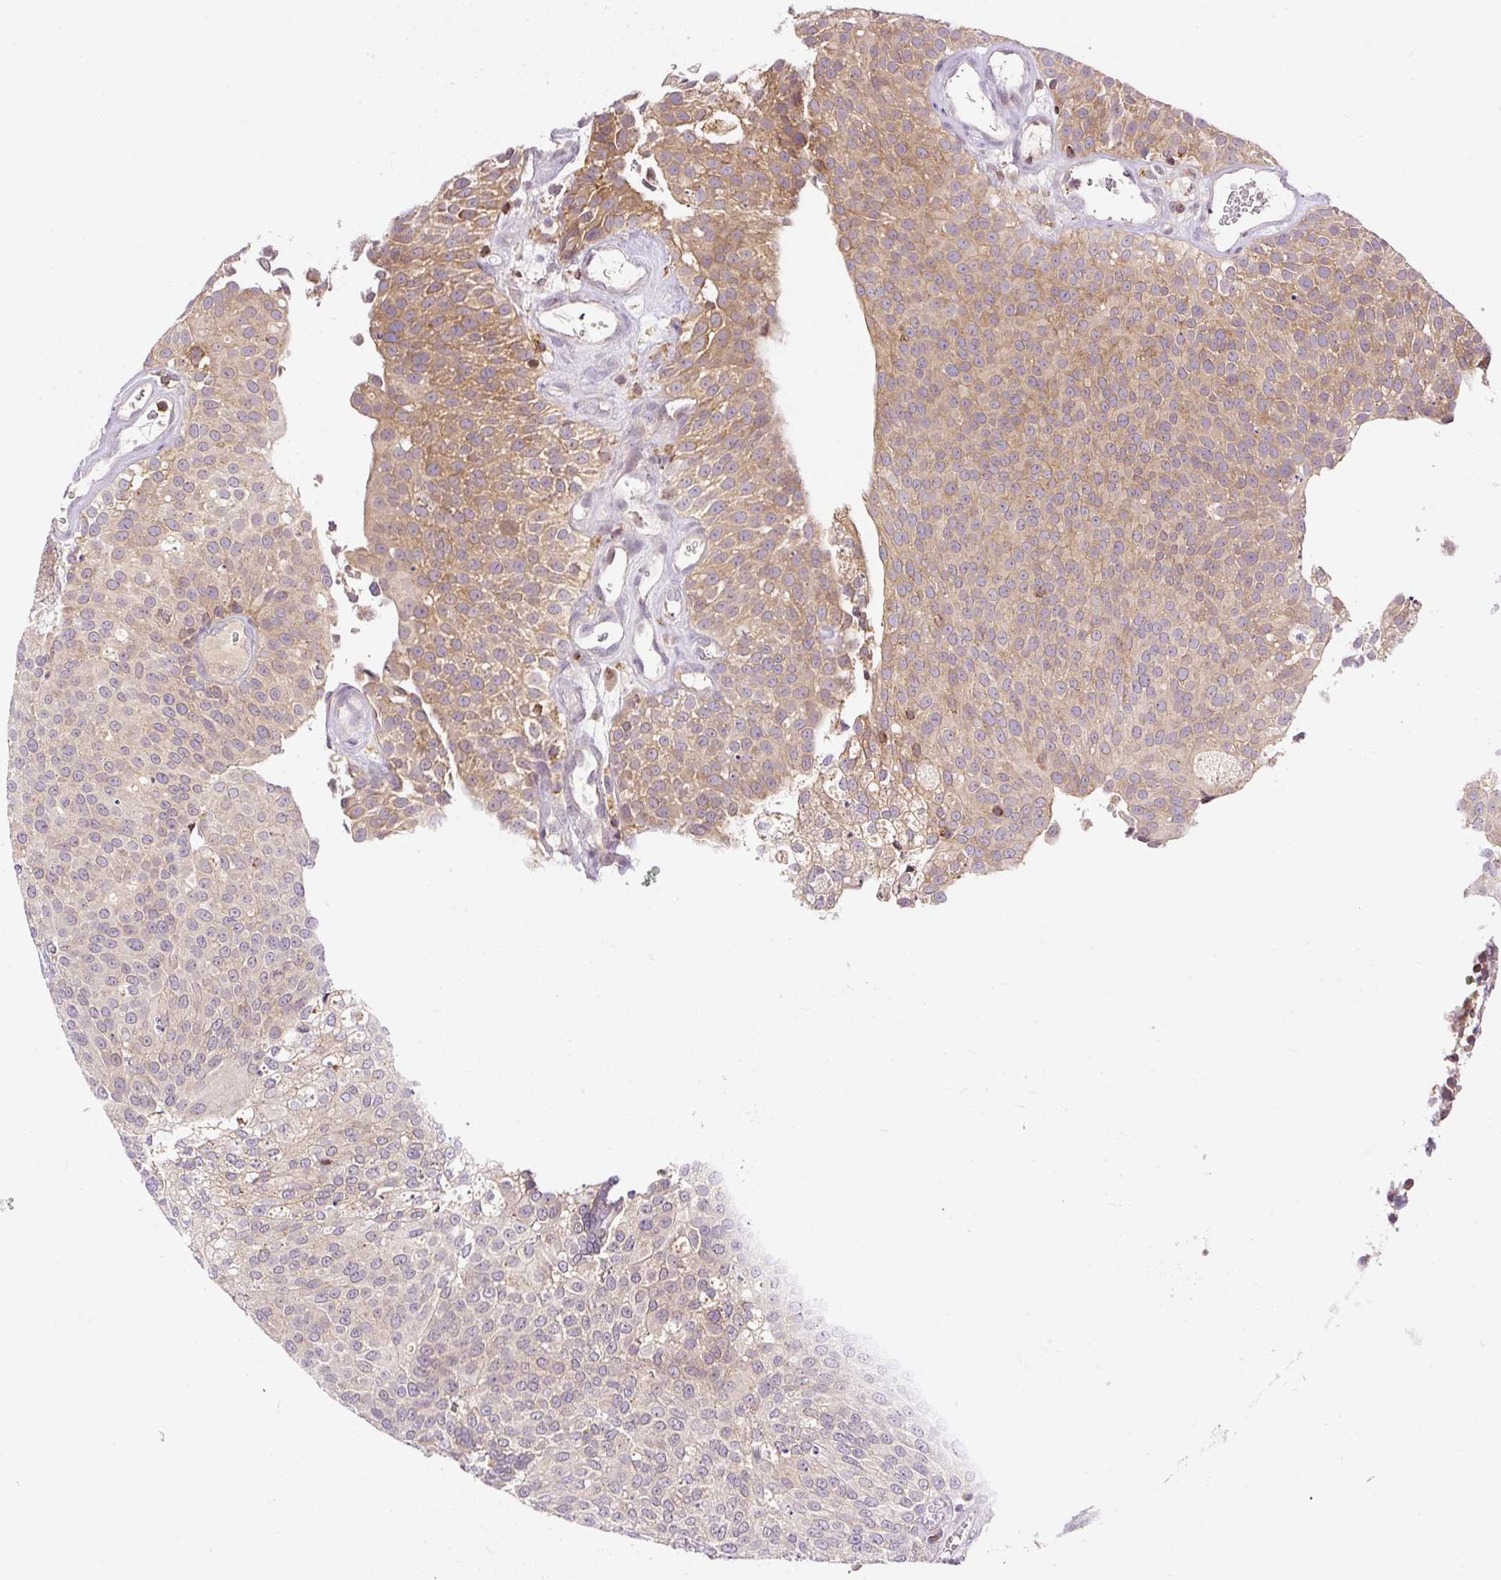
{"staining": {"intensity": "moderate", "quantity": ">75%", "location": "cytoplasmic/membranous"}, "tissue": "urothelial cancer", "cell_type": "Tumor cells", "image_type": "cancer", "snomed": [{"axis": "morphology", "description": "Urothelial carcinoma, Low grade"}, {"axis": "topography", "description": "Urinary bladder"}], "caption": "Tumor cells exhibit medium levels of moderate cytoplasmic/membranous staining in approximately >75% of cells in human urothelial cancer.", "gene": "CARD11", "patient": {"sex": "female", "age": 79}}